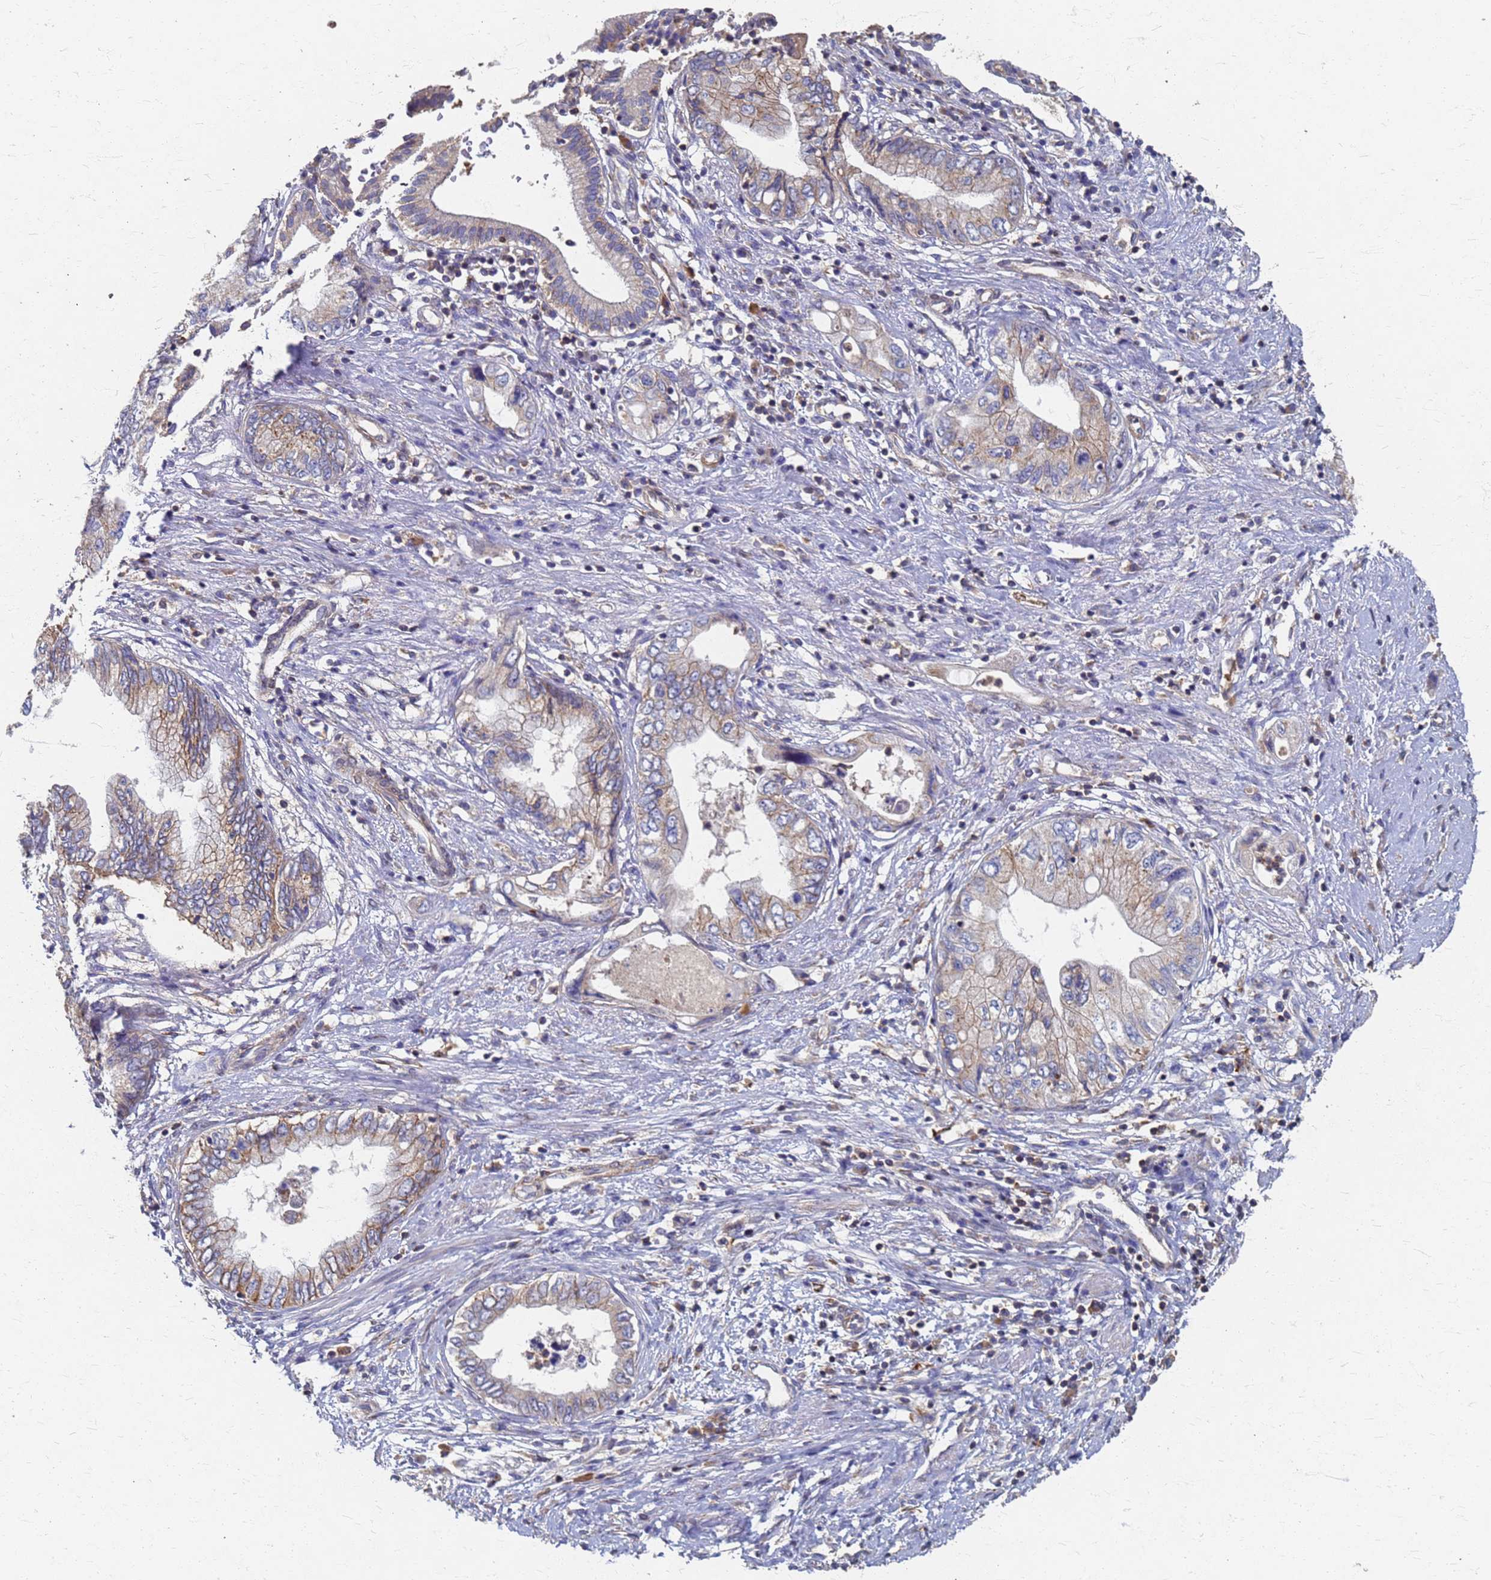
{"staining": {"intensity": "weak", "quantity": "25%-75%", "location": "cytoplasmic/membranous"}, "tissue": "pancreatic cancer", "cell_type": "Tumor cells", "image_type": "cancer", "snomed": [{"axis": "morphology", "description": "Adenocarcinoma, NOS"}, {"axis": "topography", "description": "Pancreas"}], "caption": "This is a histology image of immunohistochemistry (IHC) staining of adenocarcinoma (pancreatic), which shows weak expression in the cytoplasmic/membranous of tumor cells.", "gene": "KRCC1", "patient": {"sex": "female", "age": 73}}